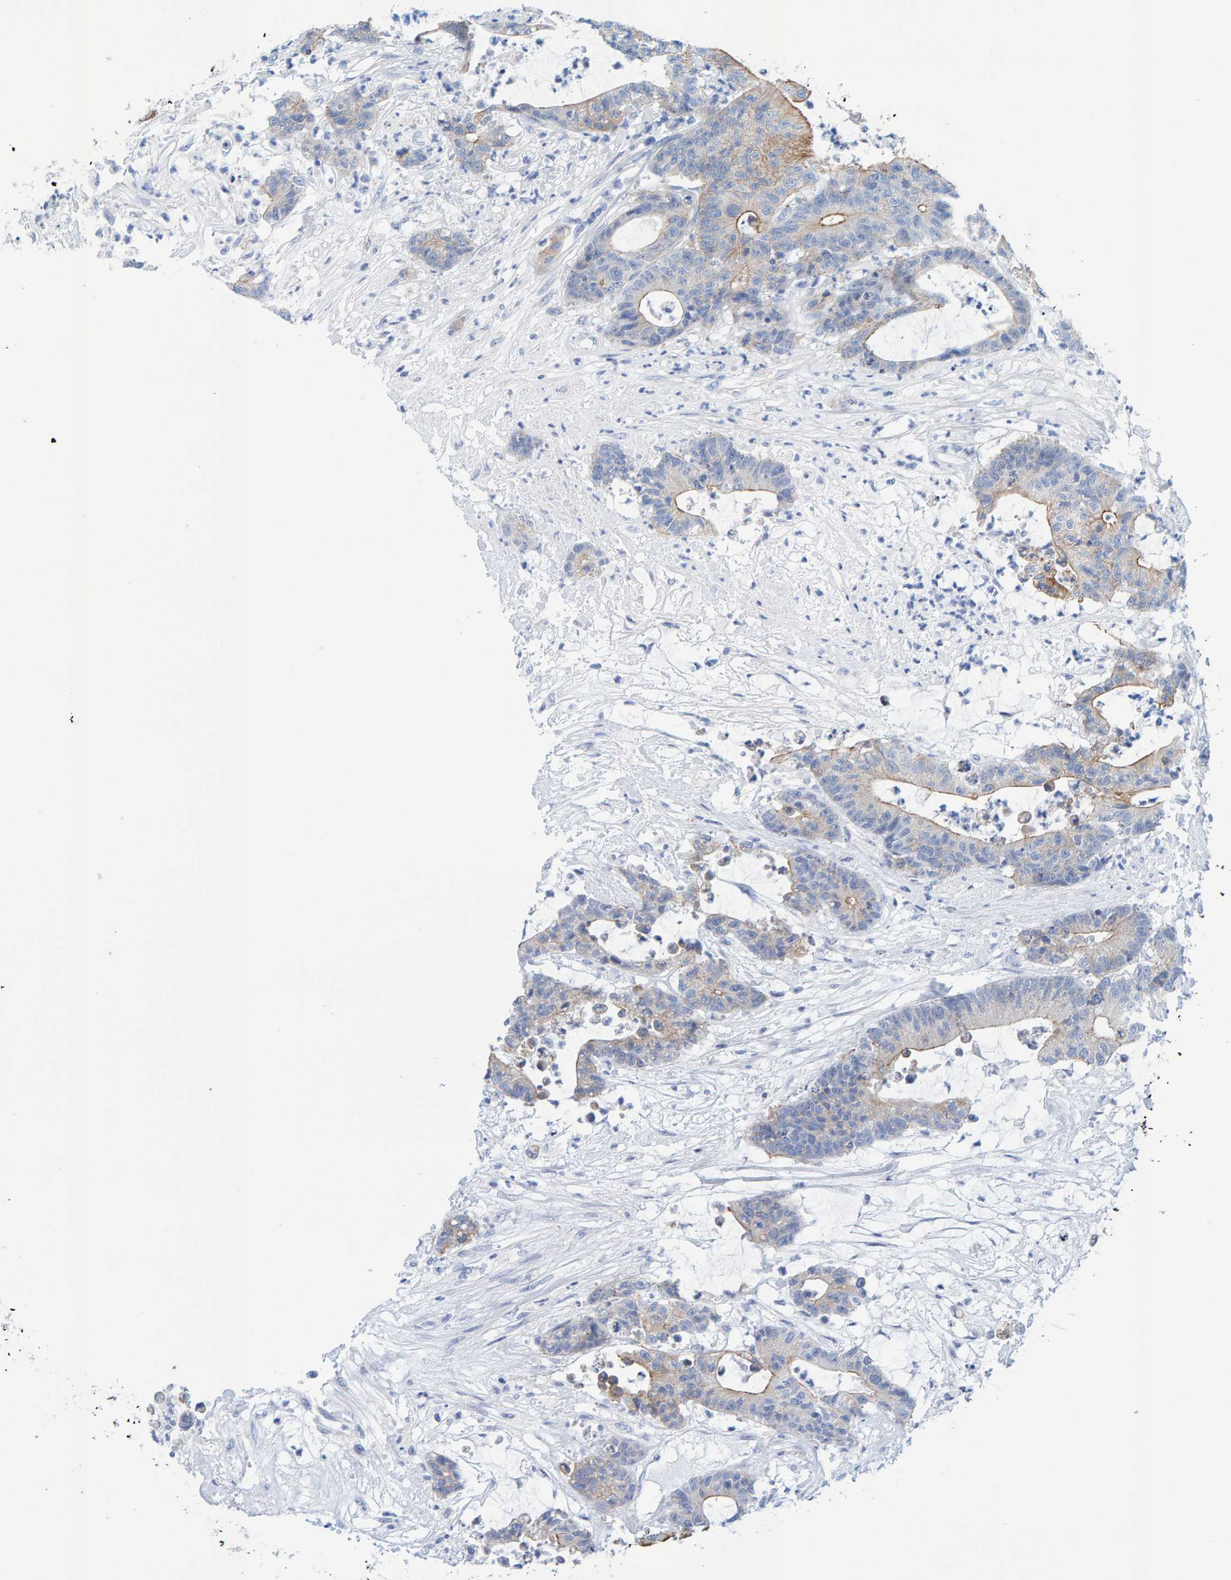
{"staining": {"intensity": "moderate", "quantity": "<25%", "location": "cytoplasmic/membranous"}, "tissue": "colorectal cancer", "cell_type": "Tumor cells", "image_type": "cancer", "snomed": [{"axis": "morphology", "description": "Adenocarcinoma, NOS"}, {"axis": "topography", "description": "Colon"}], "caption": "A brown stain labels moderate cytoplasmic/membranous positivity of a protein in human colorectal cancer tumor cells.", "gene": "JAKMIP3", "patient": {"sex": "female", "age": 84}}